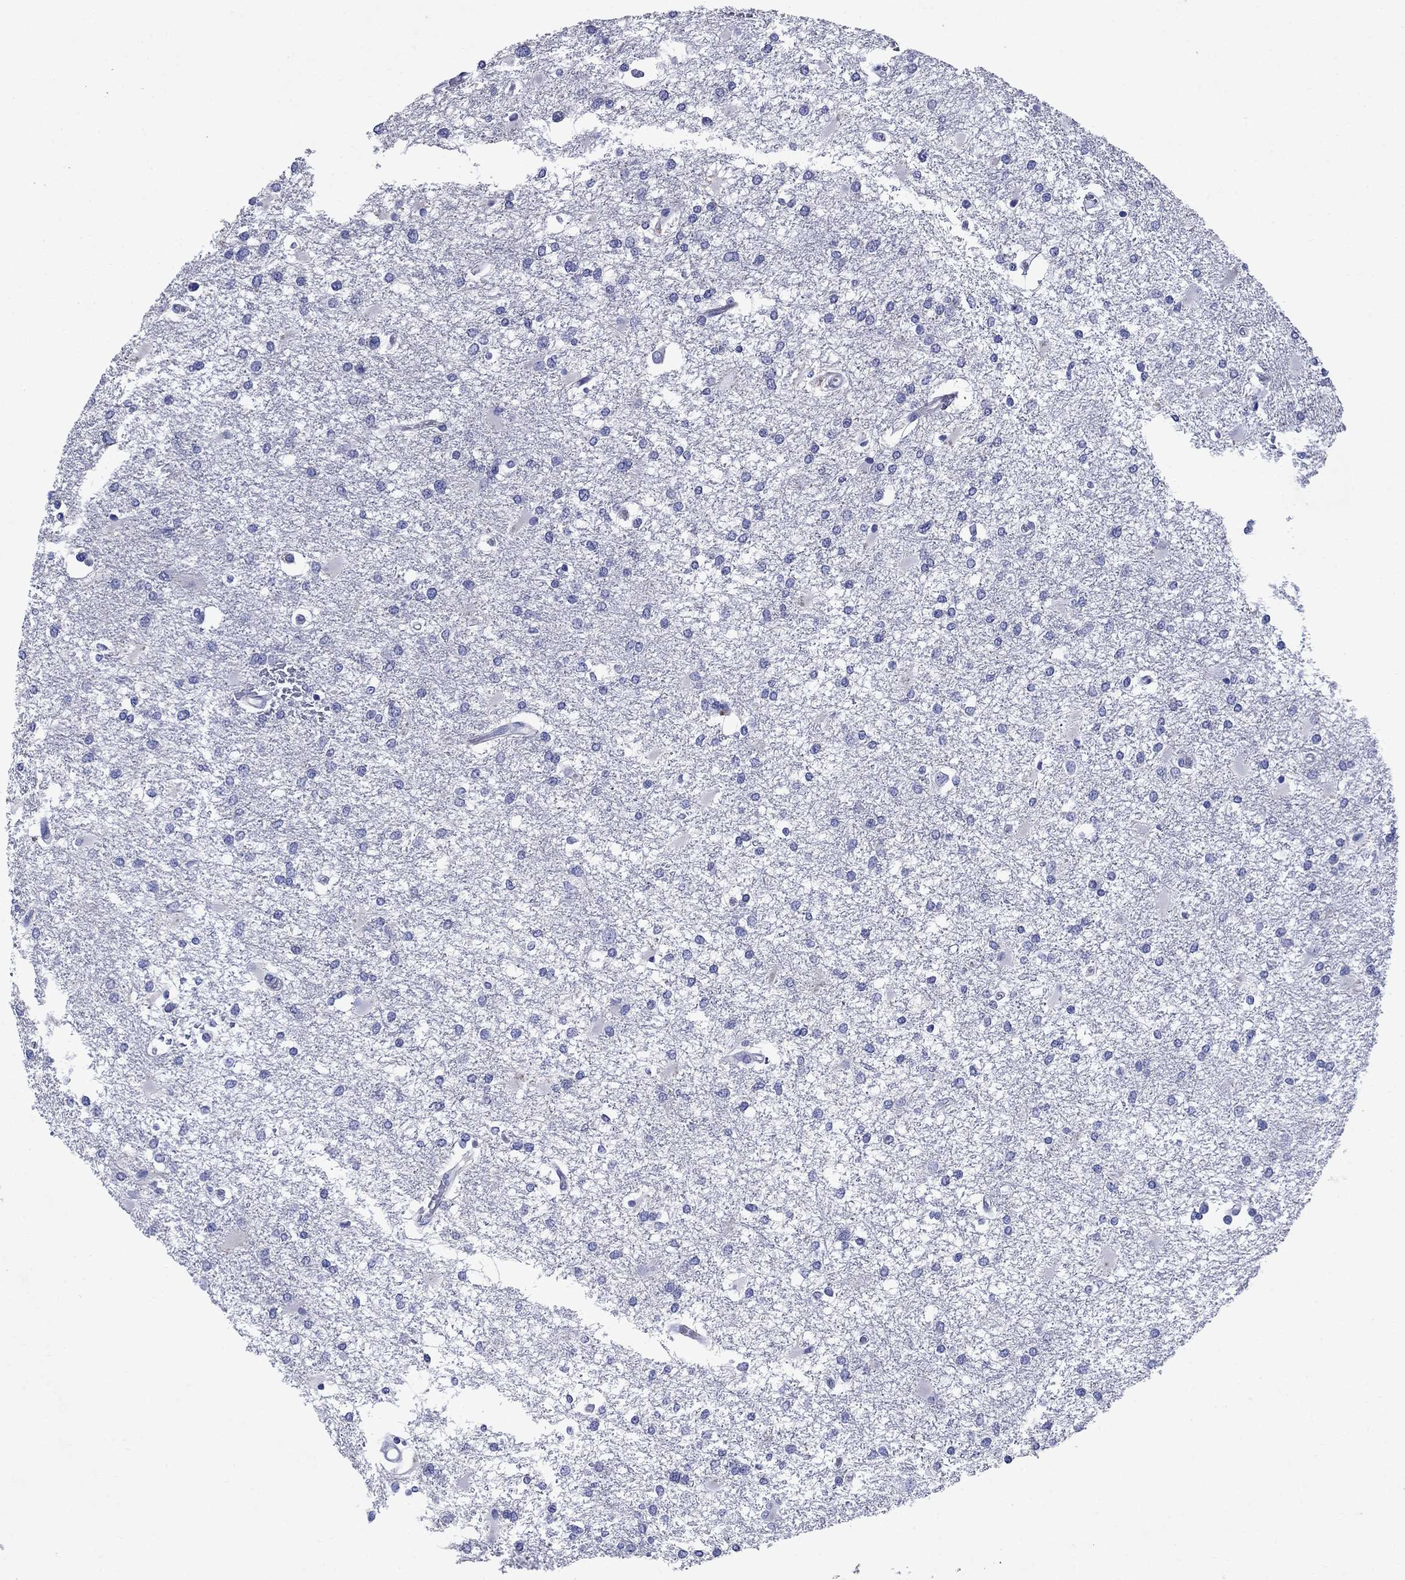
{"staining": {"intensity": "negative", "quantity": "none", "location": "none"}, "tissue": "glioma", "cell_type": "Tumor cells", "image_type": "cancer", "snomed": [{"axis": "morphology", "description": "Glioma, malignant, High grade"}, {"axis": "topography", "description": "Cerebral cortex"}], "caption": "The image reveals no significant expression in tumor cells of glioma.", "gene": "SULT2B1", "patient": {"sex": "male", "age": 79}}